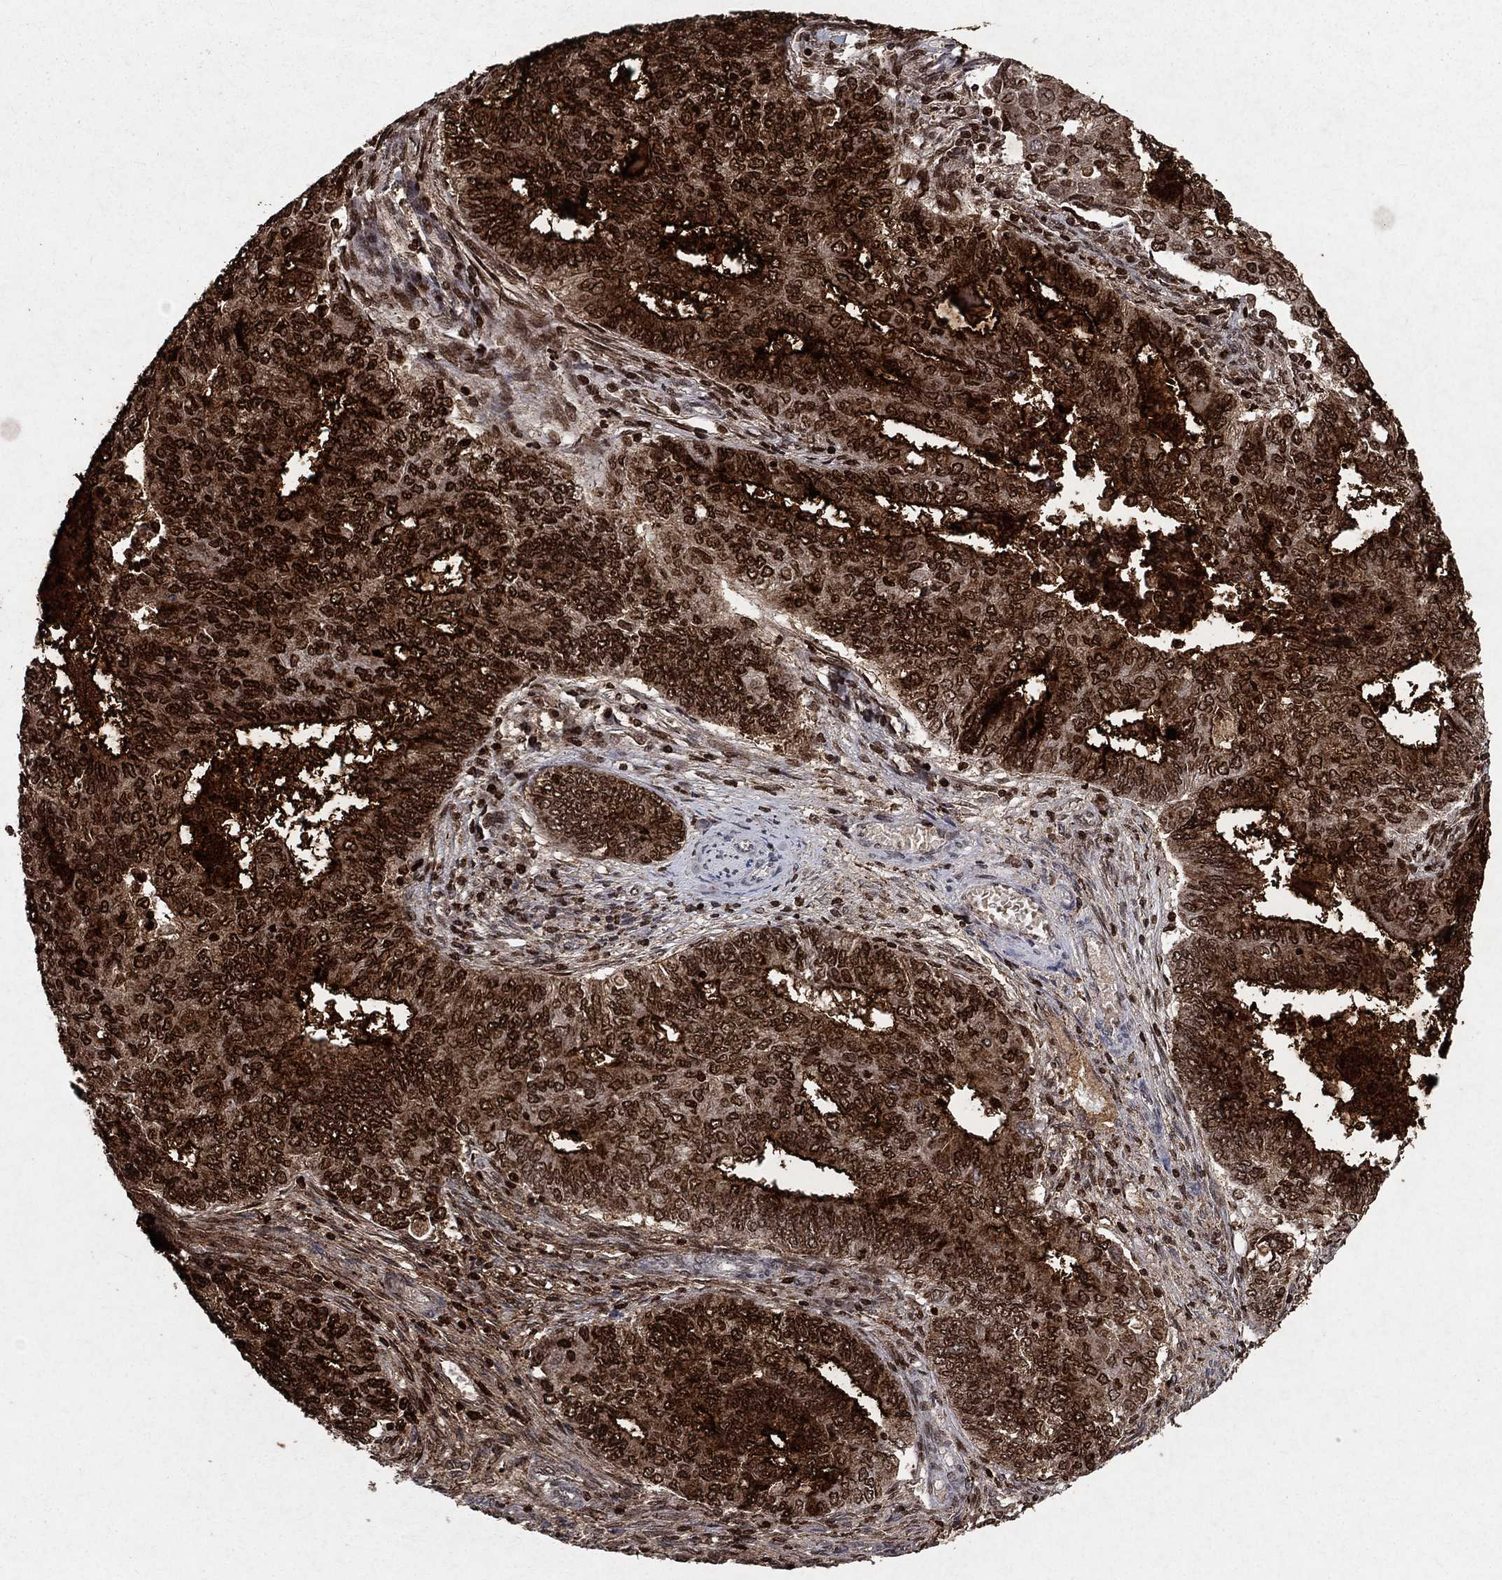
{"staining": {"intensity": "strong", "quantity": ">75%", "location": "cytoplasmic/membranous,nuclear"}, "tissue": "endometrial cancer", "cell_type": "Tumor cells", "image_type": "cancer", "snomed": [{"axis": "morphology", "description": "Adenocarcinoma, NOS"}, {"axis": "topography", "description": "Endometrium"}], "caption": "Strong cytoplasmic/membranous and nuclear protein expression is seen in about >75% of tumor cells in endometrial adenocarcinoma.", "gene": "CD24", "patient": {"sex": "female", "age": 62}}